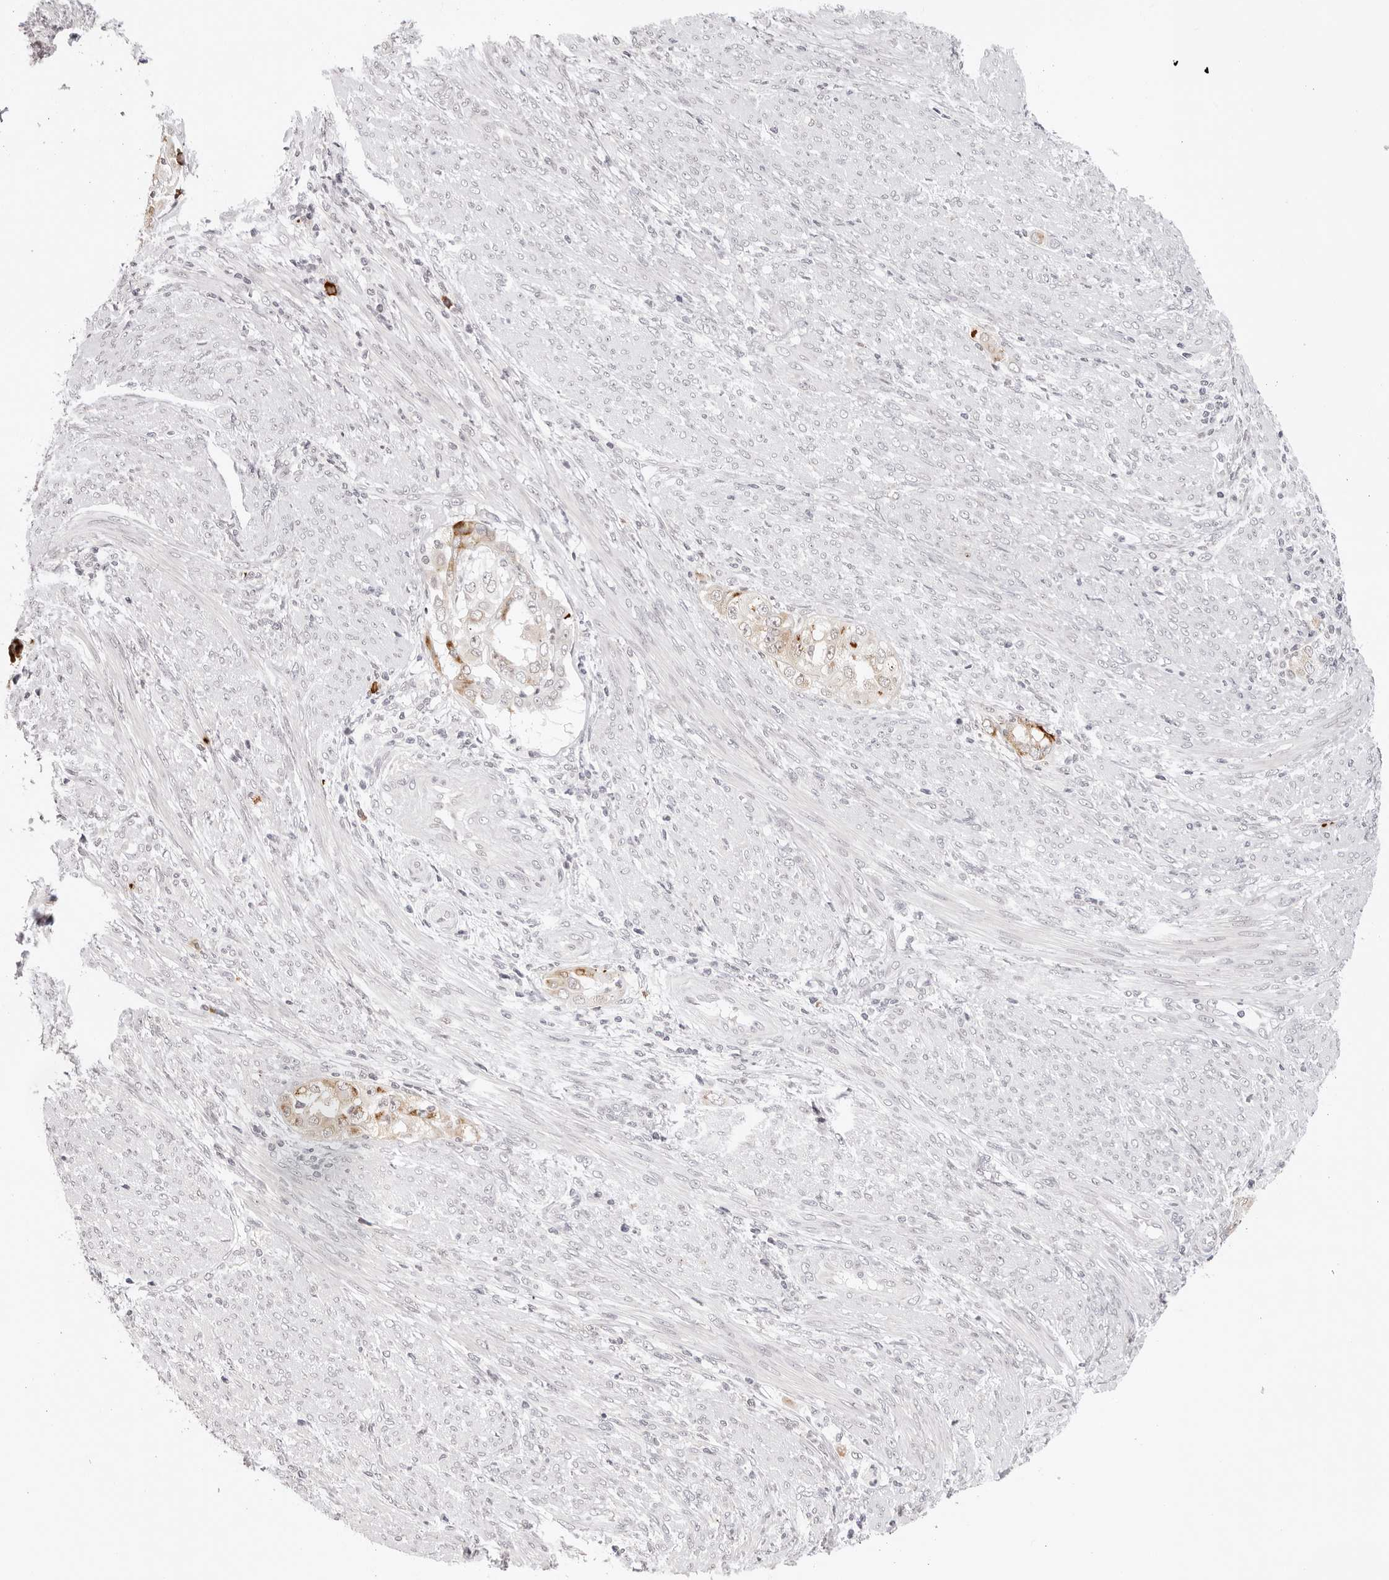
{"staining": {"intensity": "moderate", "quantity": "25%-75%", "location": "cytoplasmic/membranous"}, "tissue": "endometrial cancer", "cell_type": "Tumor cells", "image_type": "cancer", "snomed": [{"axis": "morphology", "description": "Adenocarcinoma, NOS"}, {"axis": "topography", "description": "Endometrium"}], "caption": "Immunohistochemical staining of human endometrial cancer (adenocarcinoma) reveals medium levels of moderate cytoplasmic/membranous expression in about 25%-75% of tumor cells.", "gene": "IL17RA", "patient": {"sex": "female", "age": 85}}